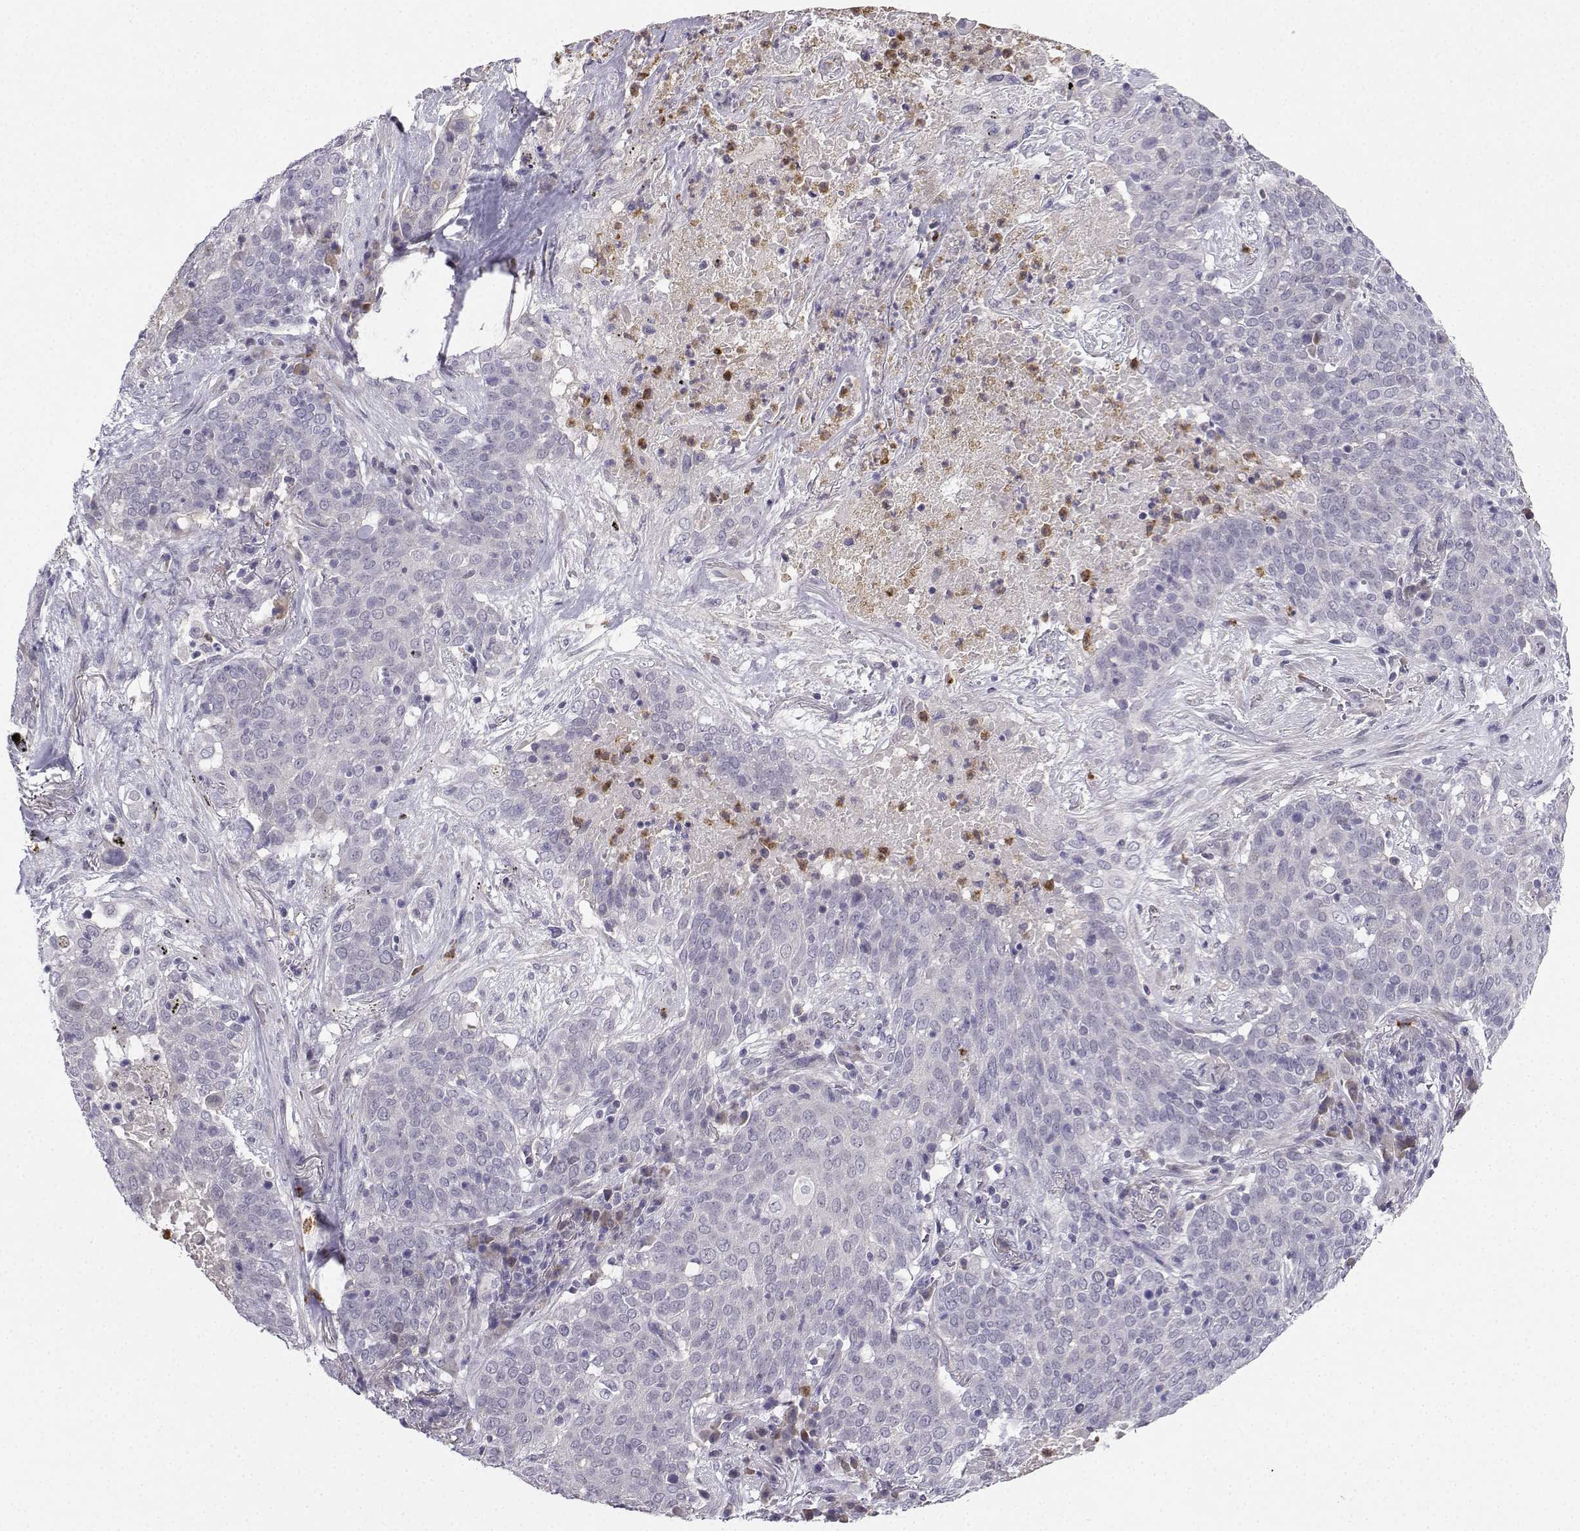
{"staining": {"intensity": "negative", "quantity": "none", "location": "none"}, "tissue": "lung cancer", "cell_type": "Tumor cells", "image_type": "cancer", "snomed": [{"axis": "morphology", "description": "Squamous cell carcinoma, NOS"}, {"axis": "topography", "description": "Lung"}], "caption": "IHC image of neoplastic tissue: human lung cancer (squamous cell carcinoma) stained with DAB (3,3'-diaminobenzidine) demonstrates no significant protein staining in tumor cells. (Brightfield microscopy of DAB immunohistochemistry (IHC) at high magnification).", "gene": "CALY", "patient": {"sex": "male", "age": 82}}